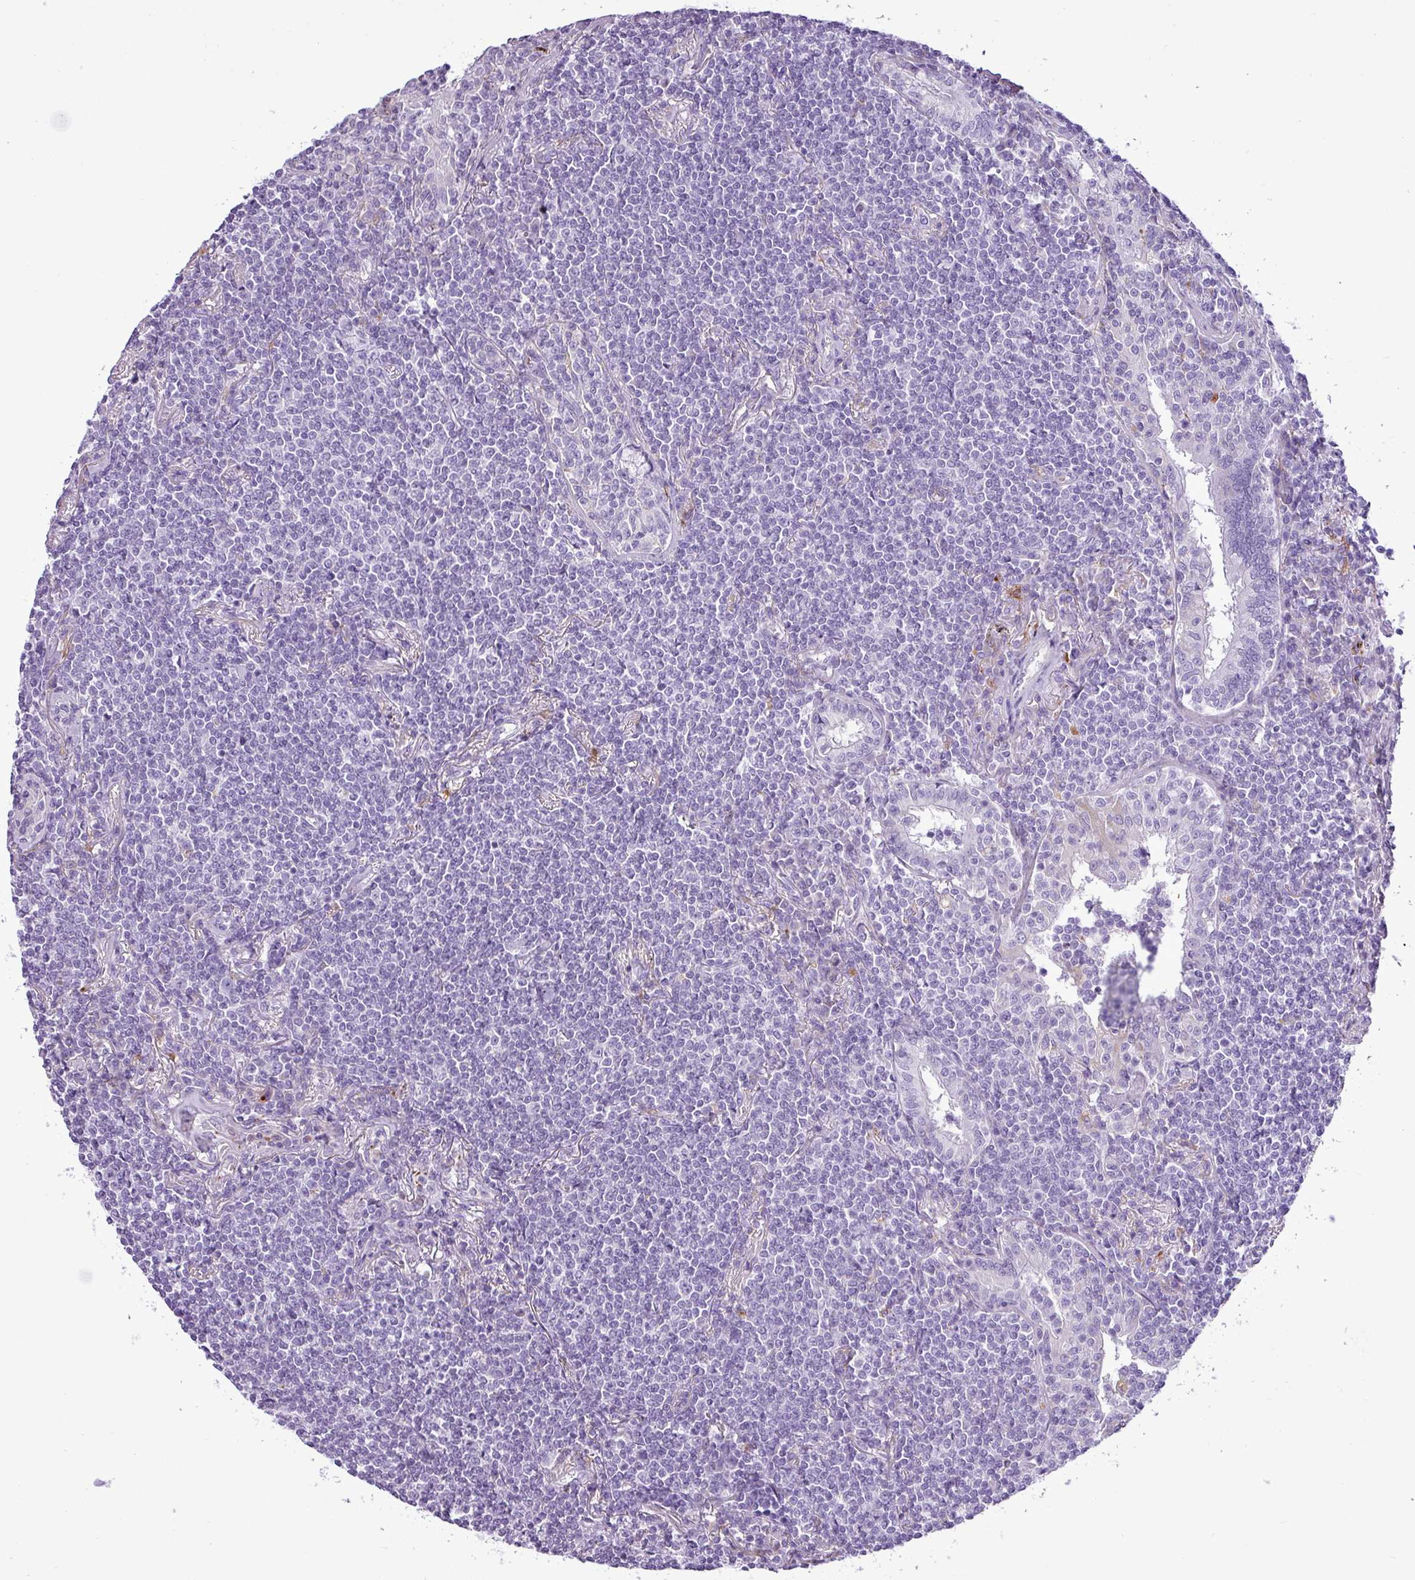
{"staining": {"intensity": "negative", "quantity": "none", "location": "none"}, "tissue": "lymphoma", "cell_type": "Tumor cells", "image_type": "cancer", "snomed": [{"axis": "morphology", "description": "Malignant lymphoma, non-Hodgkin's type, Low grade"}, {"axis": "topography", "description": "Lung"}], "caption": "The micrograph demonstrates no staining of tumor cells in lymphoma.", "gene": "TMEM200C", "patient": {"sex": "female", "age": 71}}